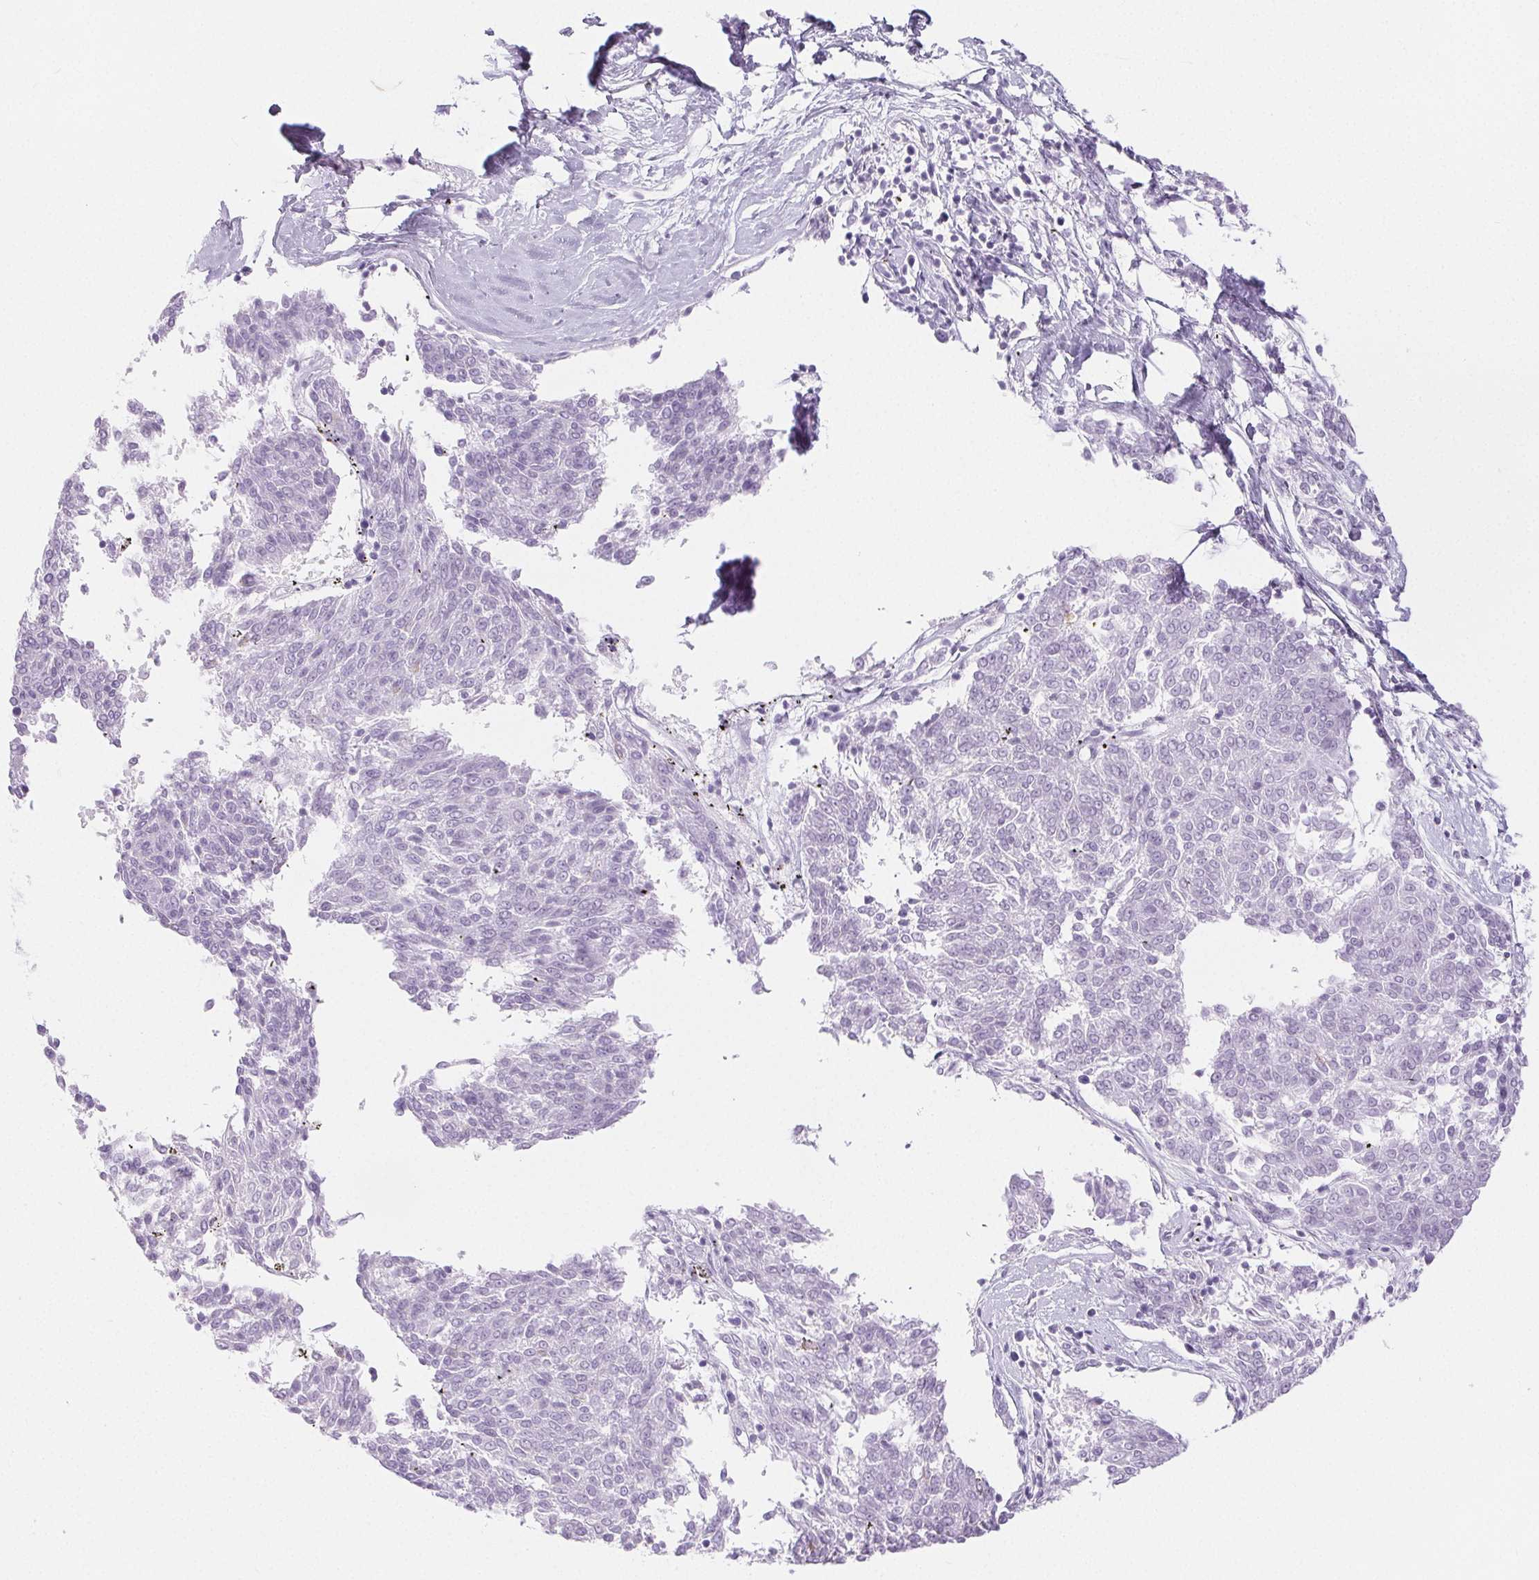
{"staining": {"intensity": "negative", "quantity": "none", "location": "none"}, "tissue": "melanoma", "cell_type": "Tumor cells", "image_type": "cancer", "snomed": [{"axis": "morphology", "description": "Malignant melanoma, NOS"}, {"axis": "topography", "description": "Skin"}], "caption": "The micrograph reveals no staining of tumor cells in melanoma.", "gene": "SPRR3", "patient": {"sex": "female", "age": 72}}